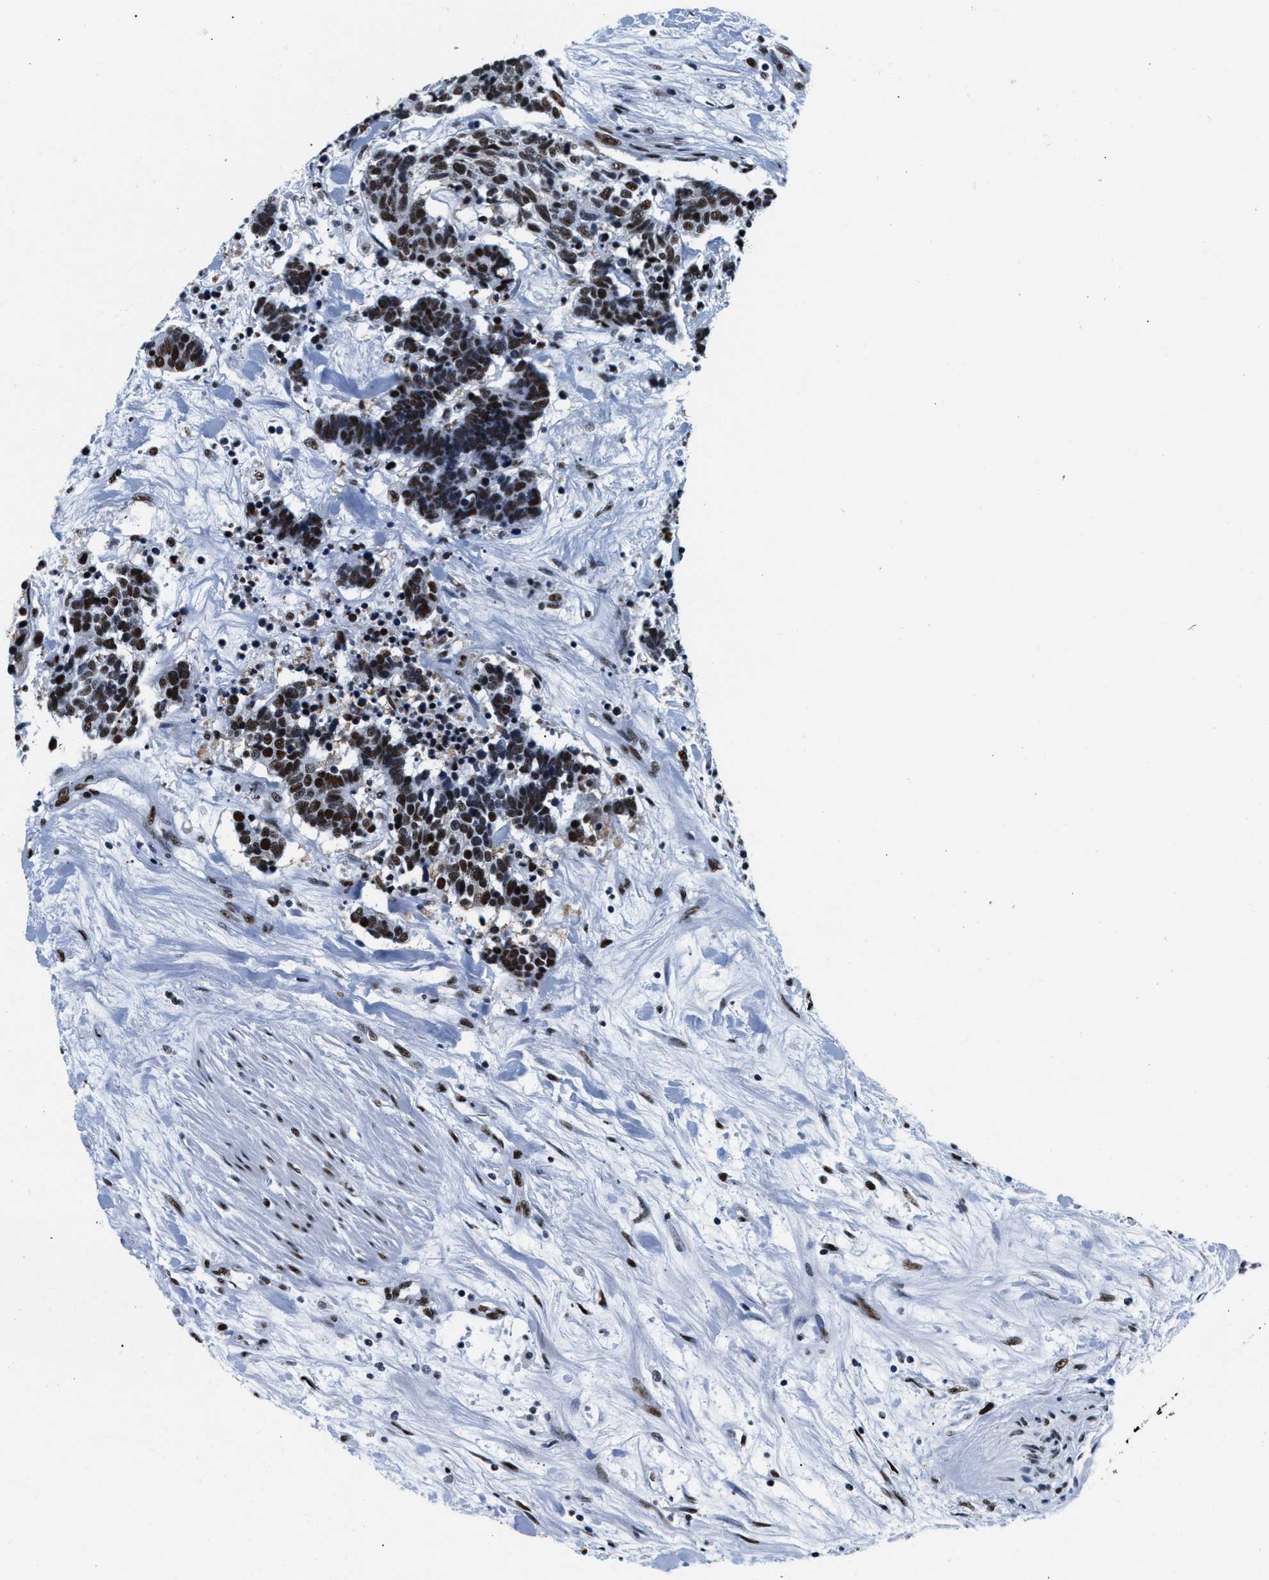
{"staining": {"intensity": "strong", "quantity": ">75%", "location": "nuclear"}, "tissue": "carcinoid", "cell_type": "Tumor cells", "image_type": "cancer", "snomed": [{"axis": "morphology", "description": "Carcinoma, NOS"}, {"axis": "morphology", "description": "Carcinoid, malignant, NOS"}, {"axis": "topography", "description": "Urinary bladder"}], "caption": "Protein staining of carcinoid tissue demonstrates strong nuclear staining in about >75% of tumor cells. The protein is stained brown, and the nuclei are stained in blue (DAB (3,3'-diaminobenzidine) IHC with brightfield microscopy, high magnification).", "gene": "RAD50", "patient": {"sex": "male", "age": 57}}